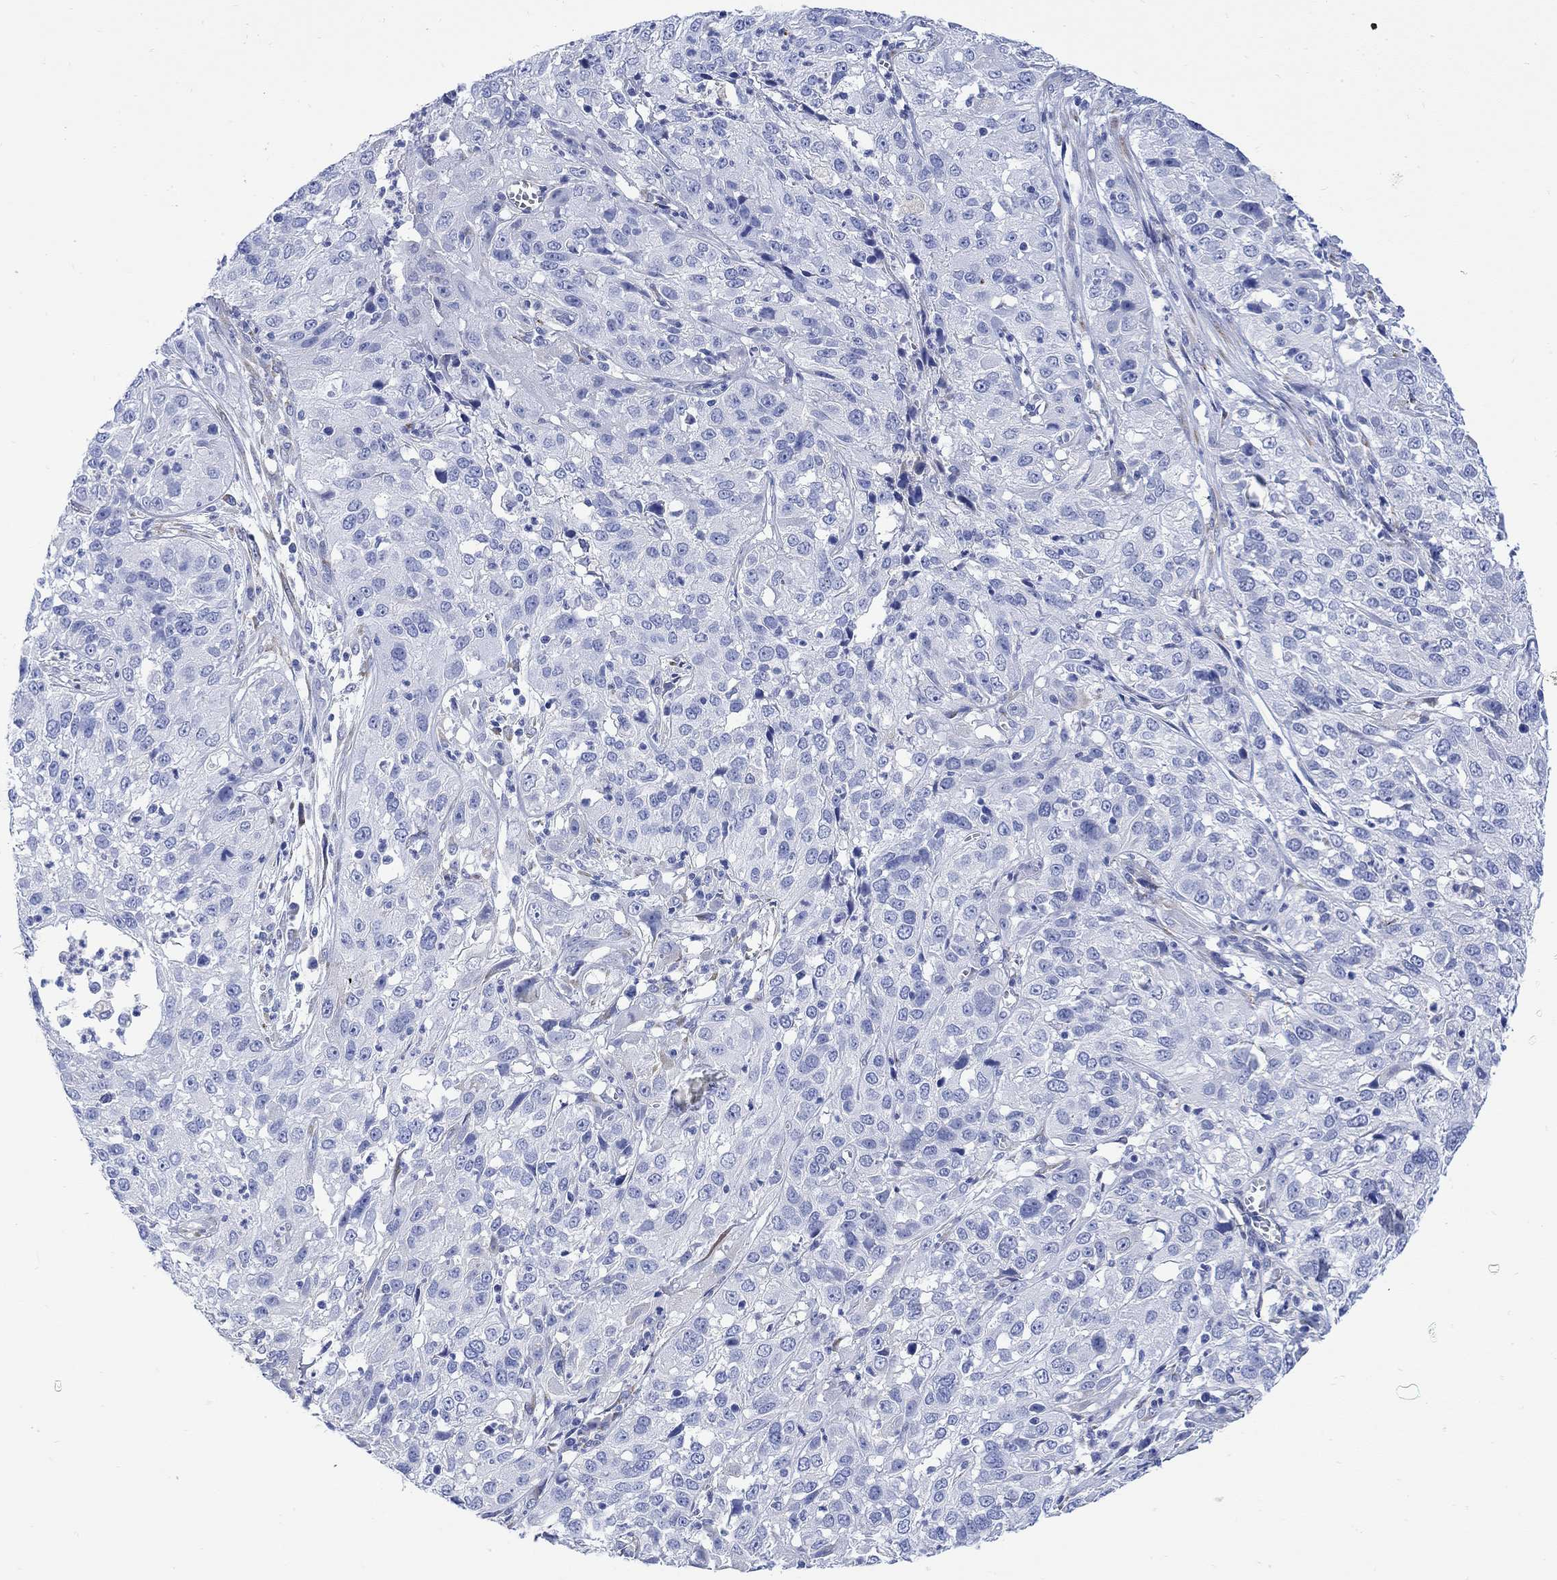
{"staining": {"intensity": "negative", "quantity": "none", "location": "none"}, "tissue": "cervical cancer", "cell_type": "Tumor cells", "image_type": "cancer", "snomed": [{"axis": "morphology", "description": "Squamous cell carcinoma, NOS"}, {"axis": "topography", "description": "Cervix"}], "caption": "IHC histopathology image of neoplastic tissue: human squamous cell carcinoma (cervical) stained with DAB (3,3'-diaminobenzidine) shows no significant protein expression in tumor cells. (IHC, brightfield microscopy, high magnification).", "gene": "MYL1", "patient": {"sex": "female", "age": 32}}